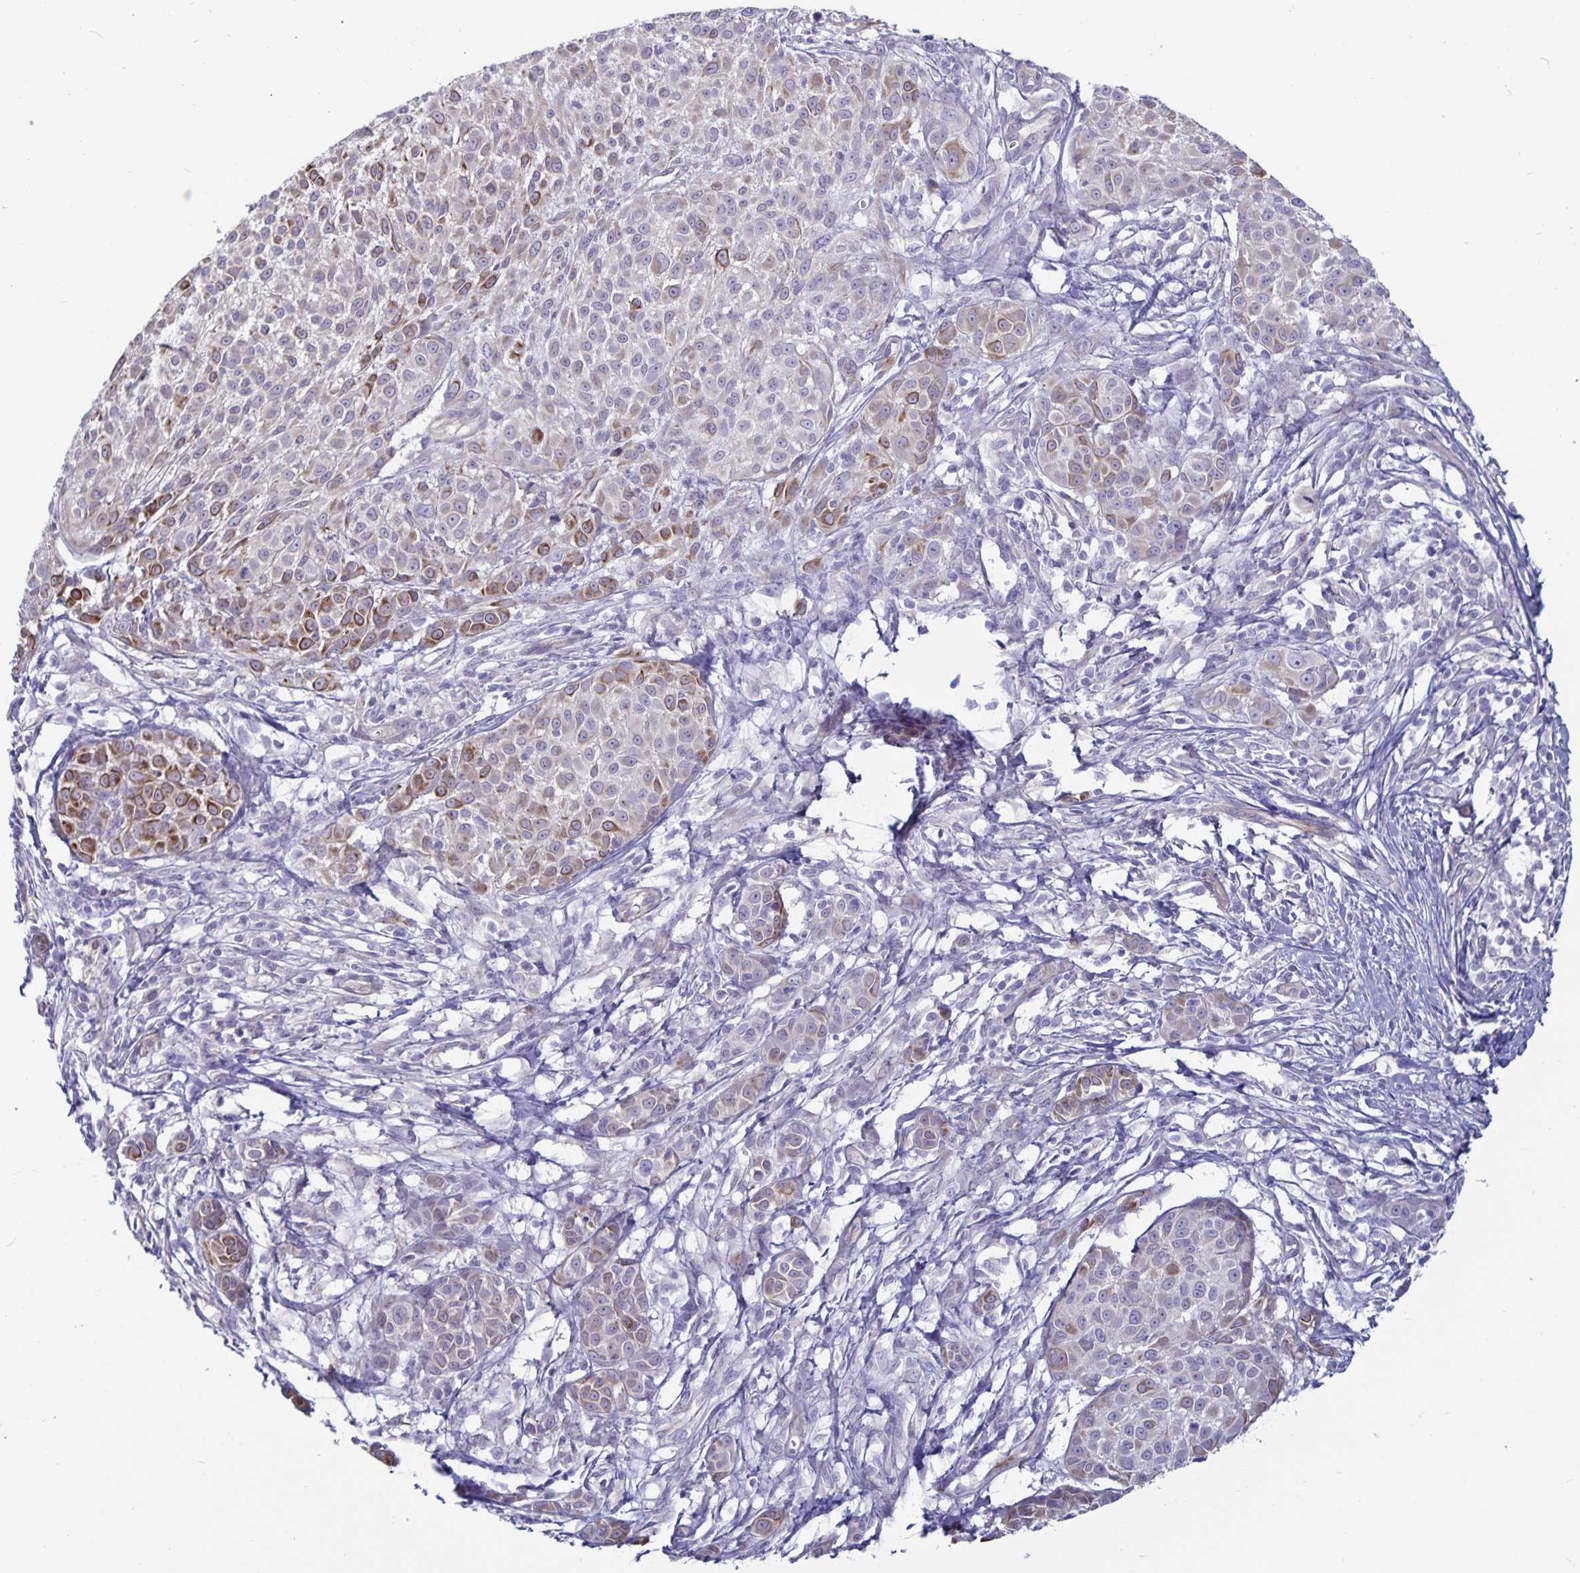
{"staining": {"intensity": "moderate", "quantity": "<25%", "location": "cytoplasmic/membranous"}, "tissue": "melanoma", "cell_type": "Tumor cells", "image_type": "cancer", "snomed": [{"axis": "morphology", "description": "Malignant melanoma, NOS"}, {"axis": "topography", "description": "Skin"}], "caption": "A photomicrograph of human melanoma stained for a protein demonstrates moderate cytoplasmic/membranous brown staining in tumor cells.", "gene": "PLCB3", "patient": {"sex": "male", "age": 48}}